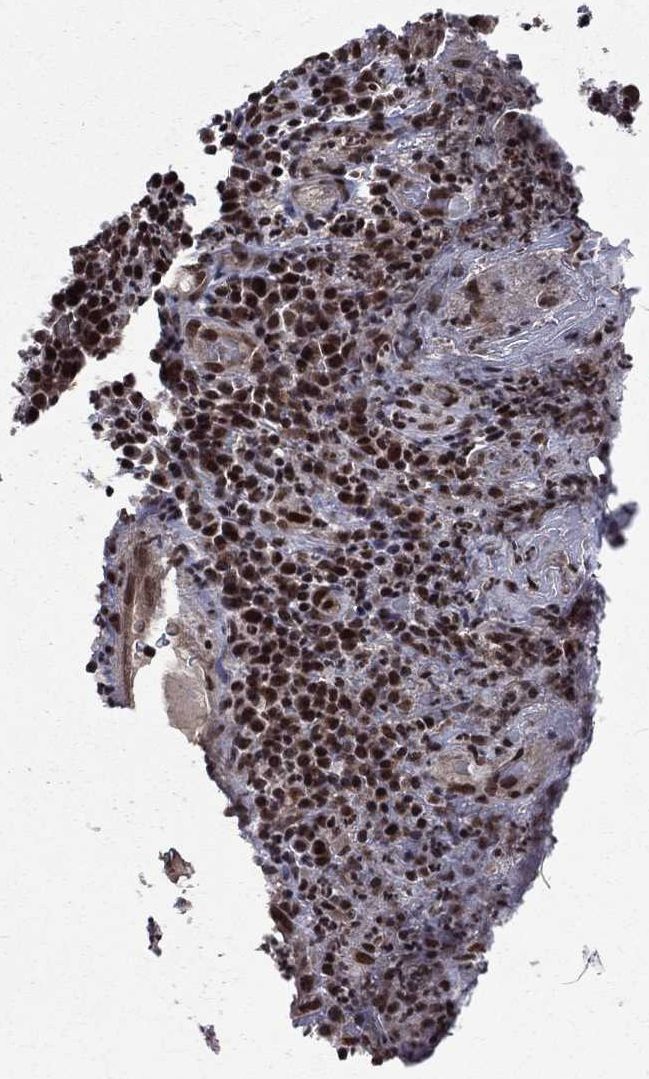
{"staining": {"intensity": "strong", "quantity": ">75%", "location": "nuclear"}, "tissue": "skin cancer", "cell_type": "Tumor cells", "image_type": "cancer", "snomed": [{"axis": "morphology", "description": "Squamous cell carcinoma, NOS"}, {"axis": "topography", "description": "Skin"}, {"axis": "topography", "description": "Anal"}], "caption": "Immunohistochemical staining of human skin cancer displays strong nuclear protein positivity in approximately >75% of tumor cells.", "gene": "SMC3", "patient": {"sex": "female", "age": 51}}